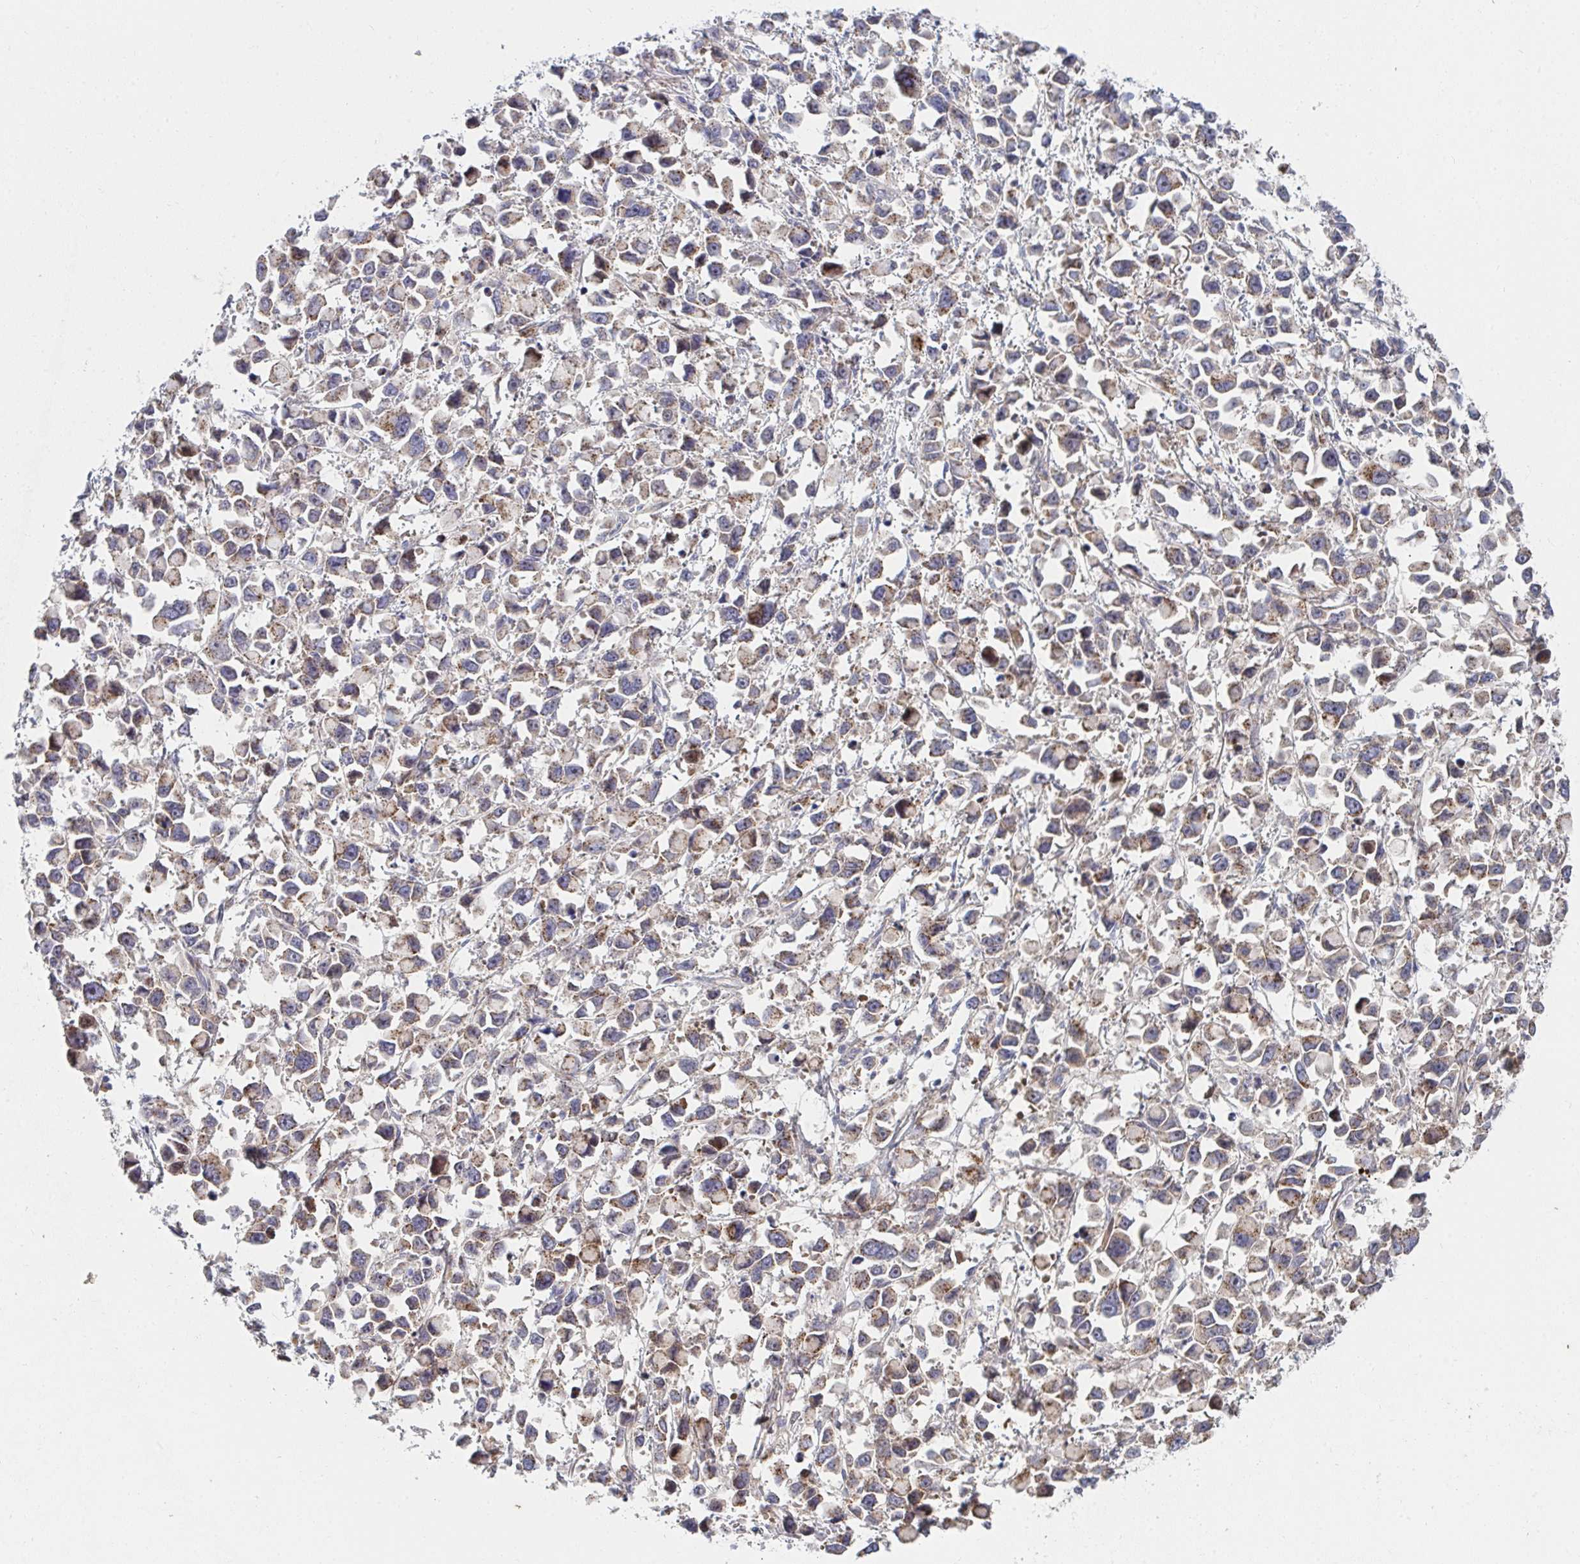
{"staining": {"intensity": "weak", "quantity": "25%-75%", "location": "cytoplasmic/membranous"}, "tissue": "stomach cancer", "cell_type": "Tumor cells", "image_type": "cancer", "snomed": [{"axis": "morphology", "description": "Adenocarcinoma, NOS"}, {"axis": "topography", "description": "Stomach"}], "caption": "Immunohistochemical staining of human stomach cancer displays low levels of weak cytoplasmic/membranous protein expression in approximately 25%-75% of tumor cells.", "gene": "TNFSF4", "patient": {"sex": "female", "age": 81}}